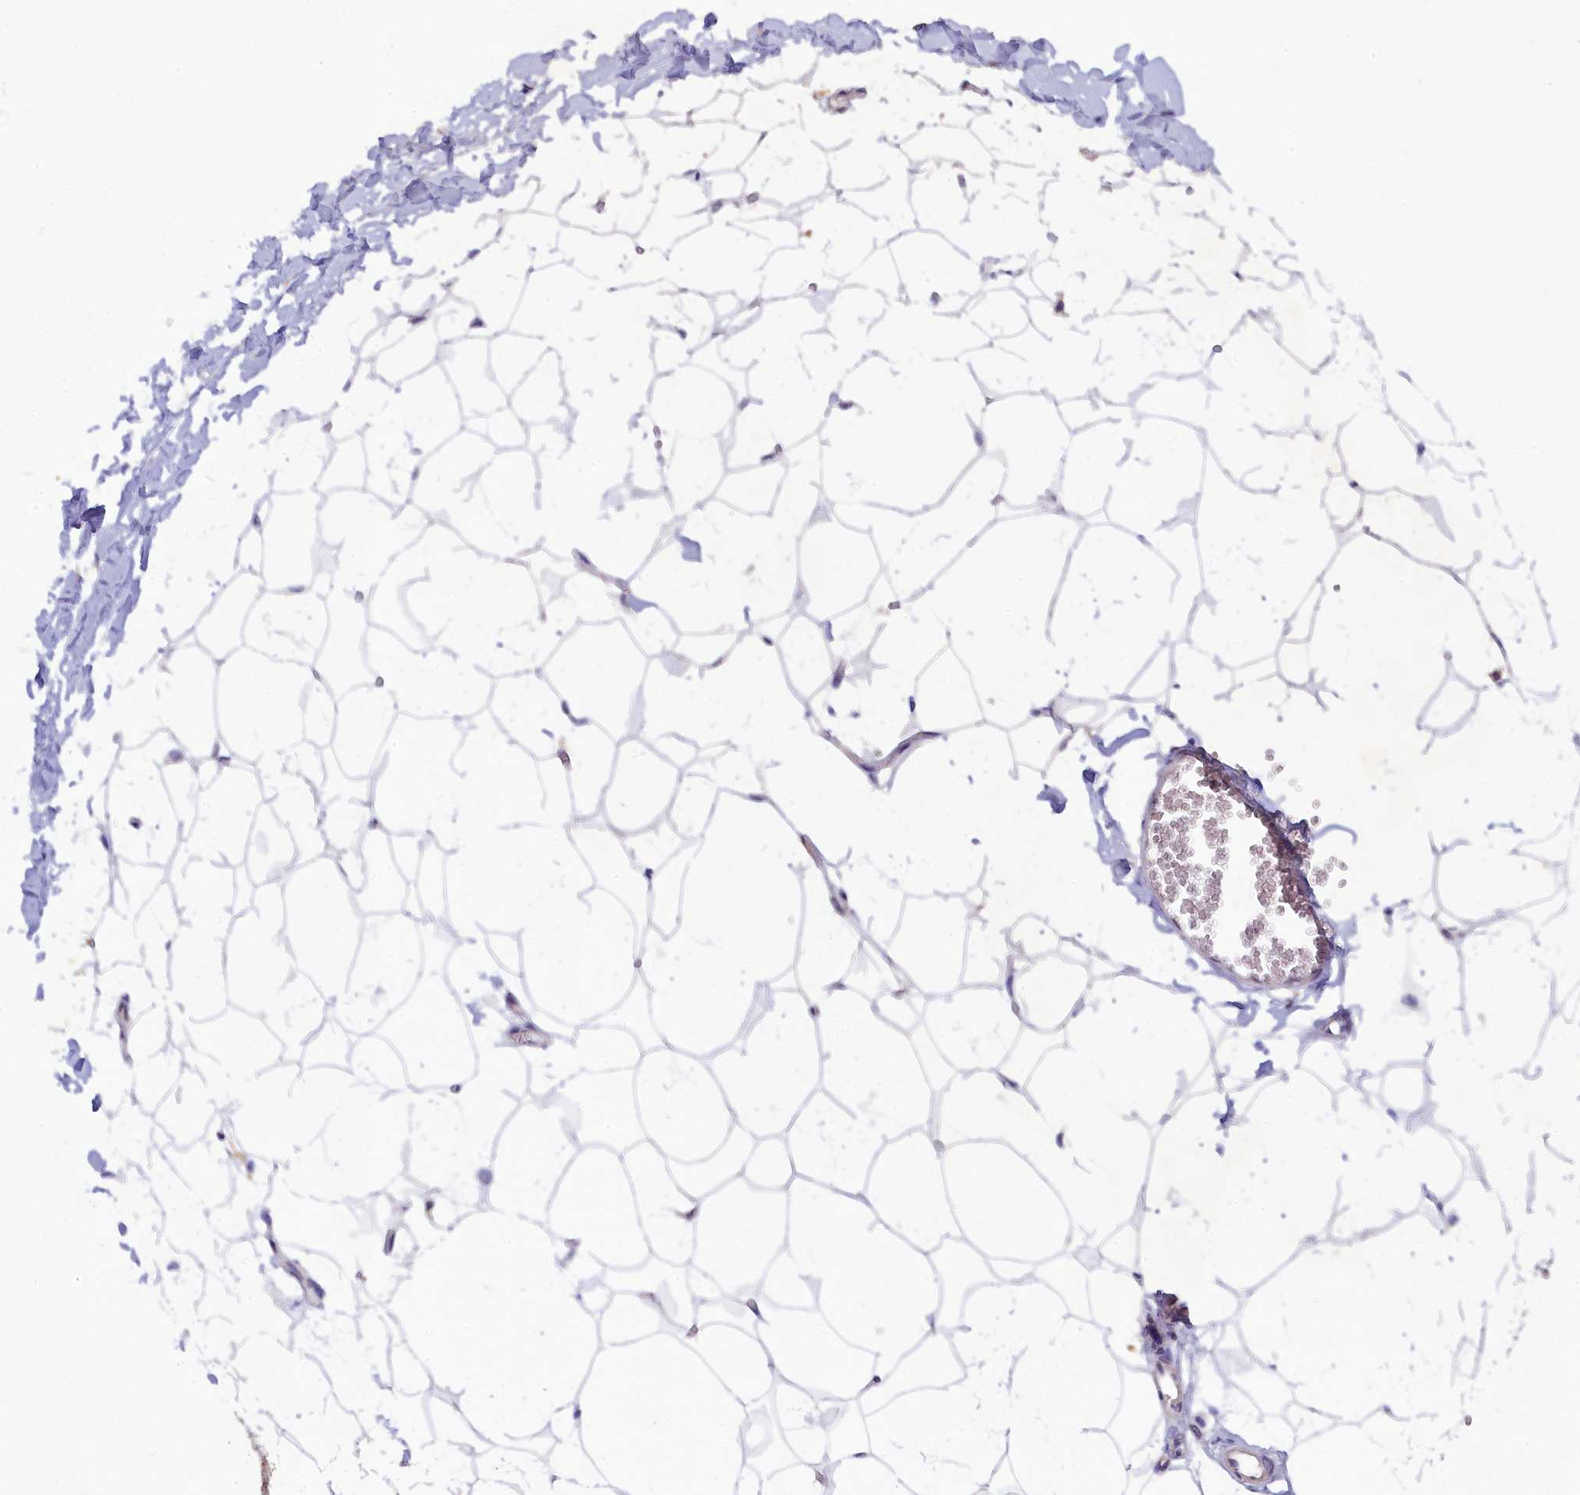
{"staining": {"intensity": "weak", "quantity": "<25%", "location": "cytoplasmic/membranous"}, "tissue": "breast", "cell_type": "Adipocytes", "image_type": "normal", "snomed": [{"axis": "morphology", "description": "Normal tissue, NOS"}, {"axis": "topography", "description": "Breast"}], "caption": "This is an immunohistochemistry histopathology image of normal breast. There is no staining in adipocytes.", "gene": "JPT2", "patient": {"sex": "female", "age": 27}}